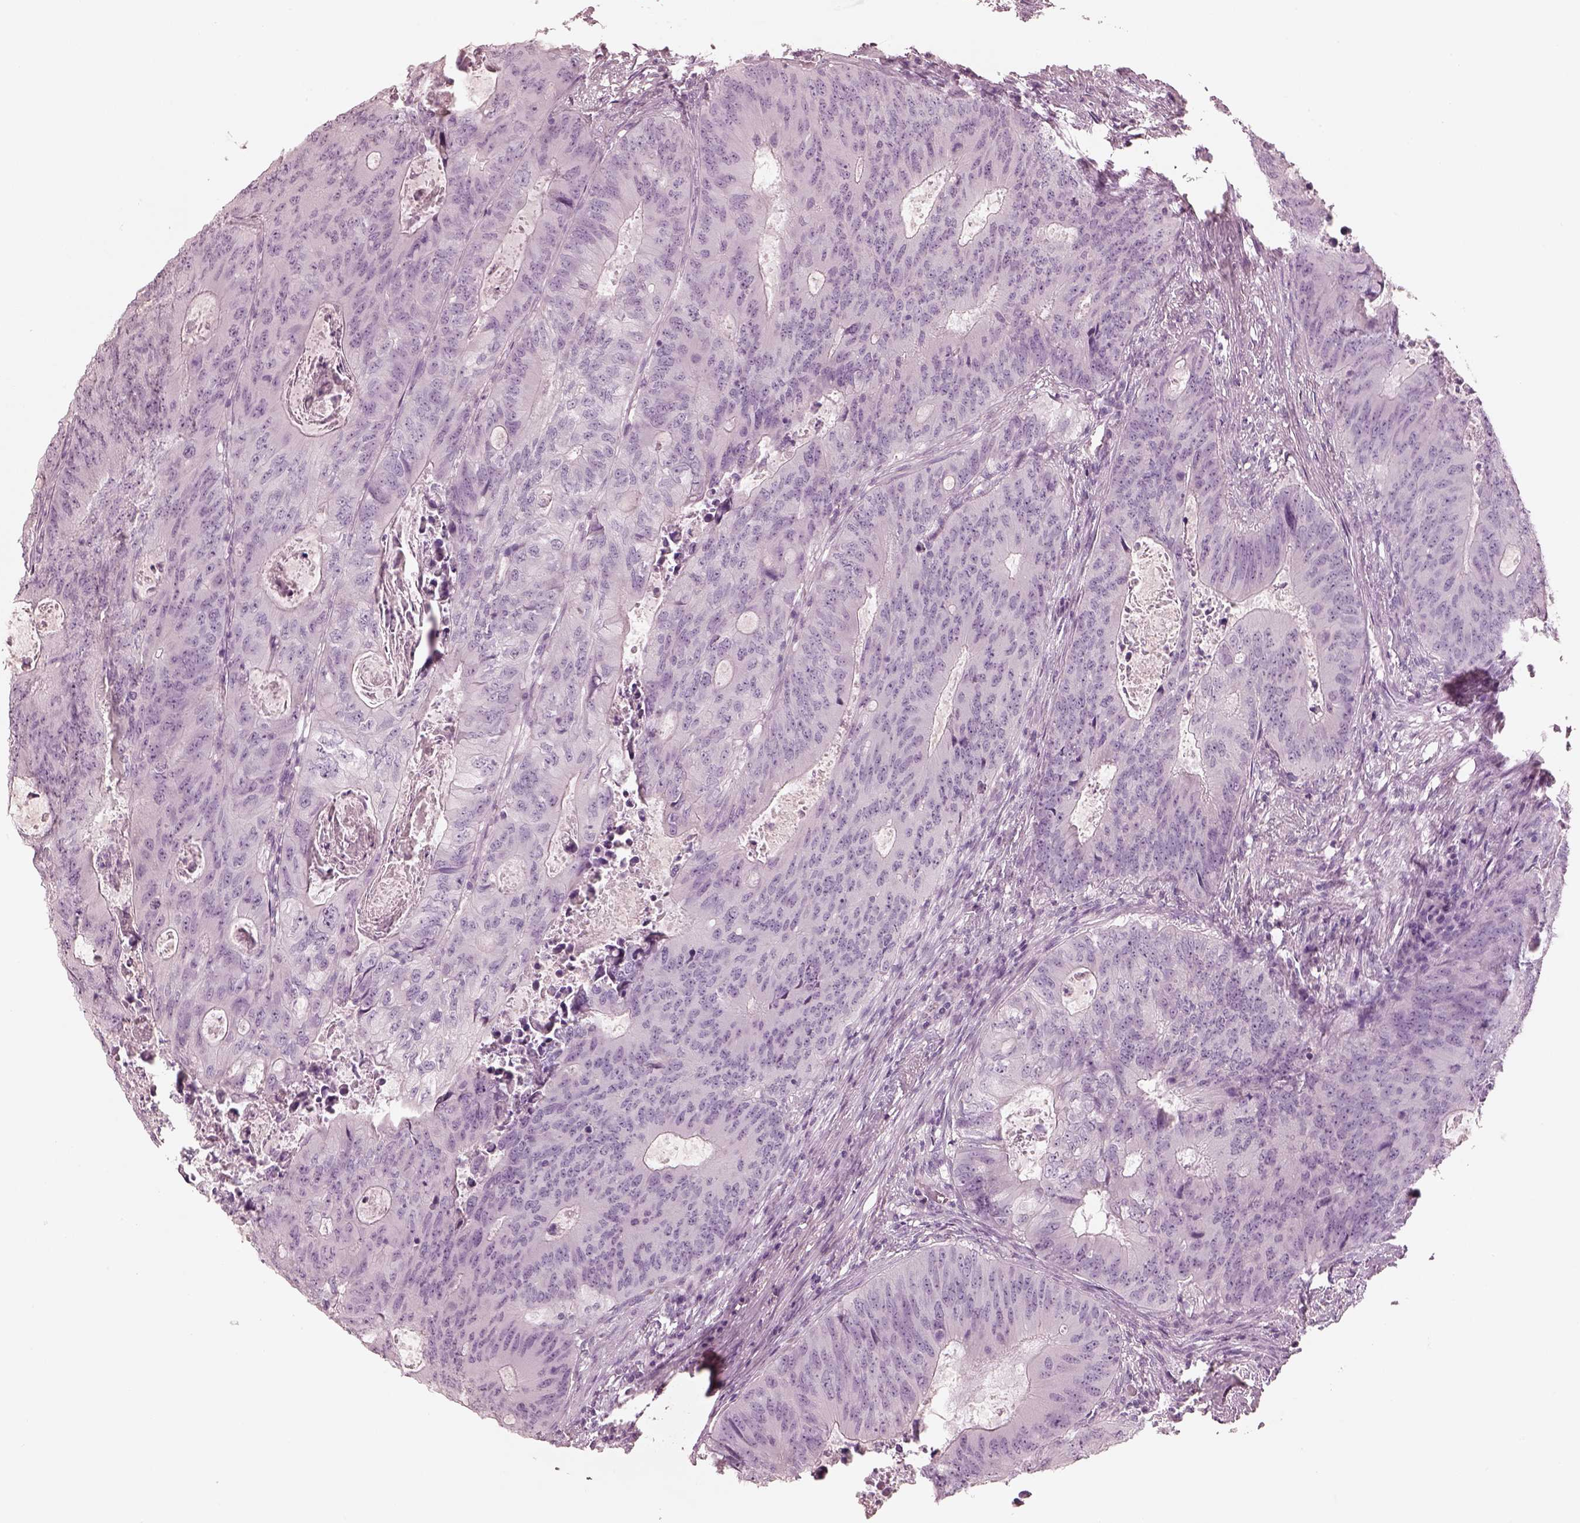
{"staining": {"intensity": "negative", "quantity": "none", "location": "none"}, "tissue": "colorectal cancer", "cell_type": "Tumor cells", "image_type": "cancer", "snomed": [{"axis": "morphology", "description": "Adenocarcinoma, NOS"}, {"axis": "topography", "description": "Colon"}], "caption": "Immunohistochemistry (IHC) of human colorectal adenocarcinoma shows no positivity in tumor cells. (DAB immunohistochemistry visualized using brightfield microscopy, high magnification).", "gene": "PON3", "patient": {"sex": "male", "age": 67}}